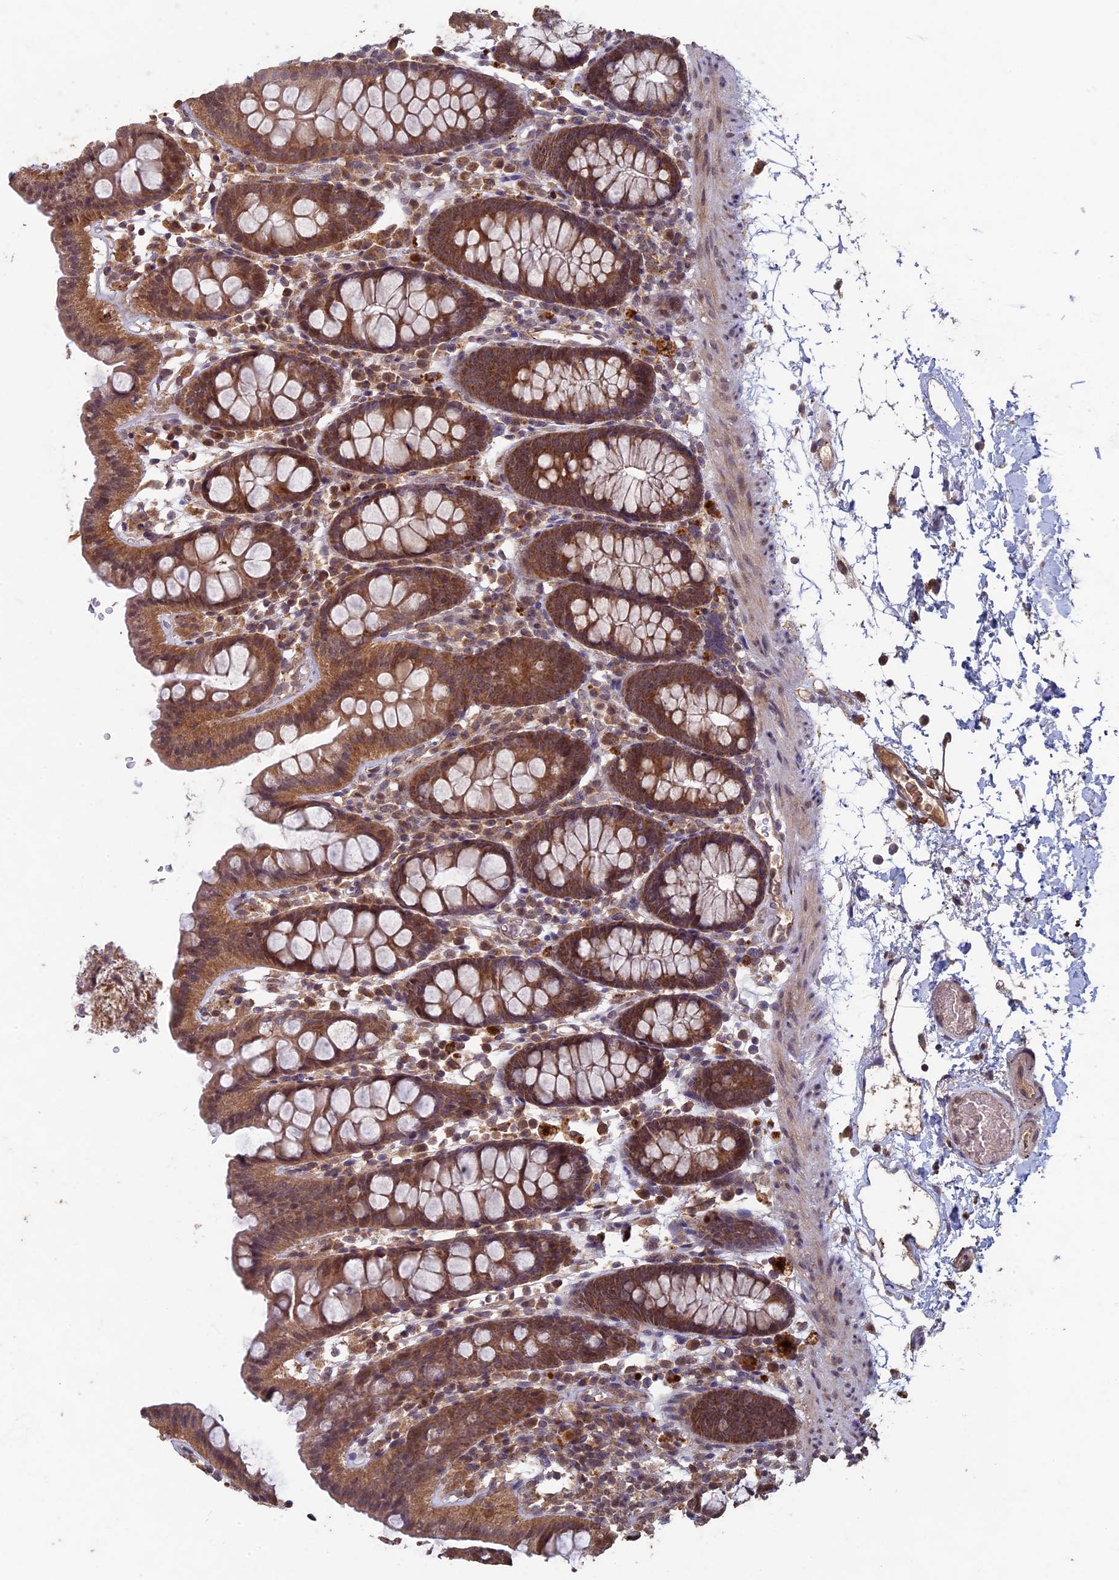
{"staining": {"intensity": "moderate", "quantity": ">75%", "location": "cytoplasmic/membranous"}, "tissue": "colon", "cell_type": "Endothelial cells", "image_type": "normal", "snomed": [{"axis": "morphology", "description": "Normal tissue, NOS"}, {"axis": "topography", "description": "Colon"}], "caption": "A brown stain shows moderate cytoplasmic/membranous staining of a protein in endothelial cells of unremarkable human colon.", "gene": "RCCD1", "patient": {"sex": "male", "age": 75}}